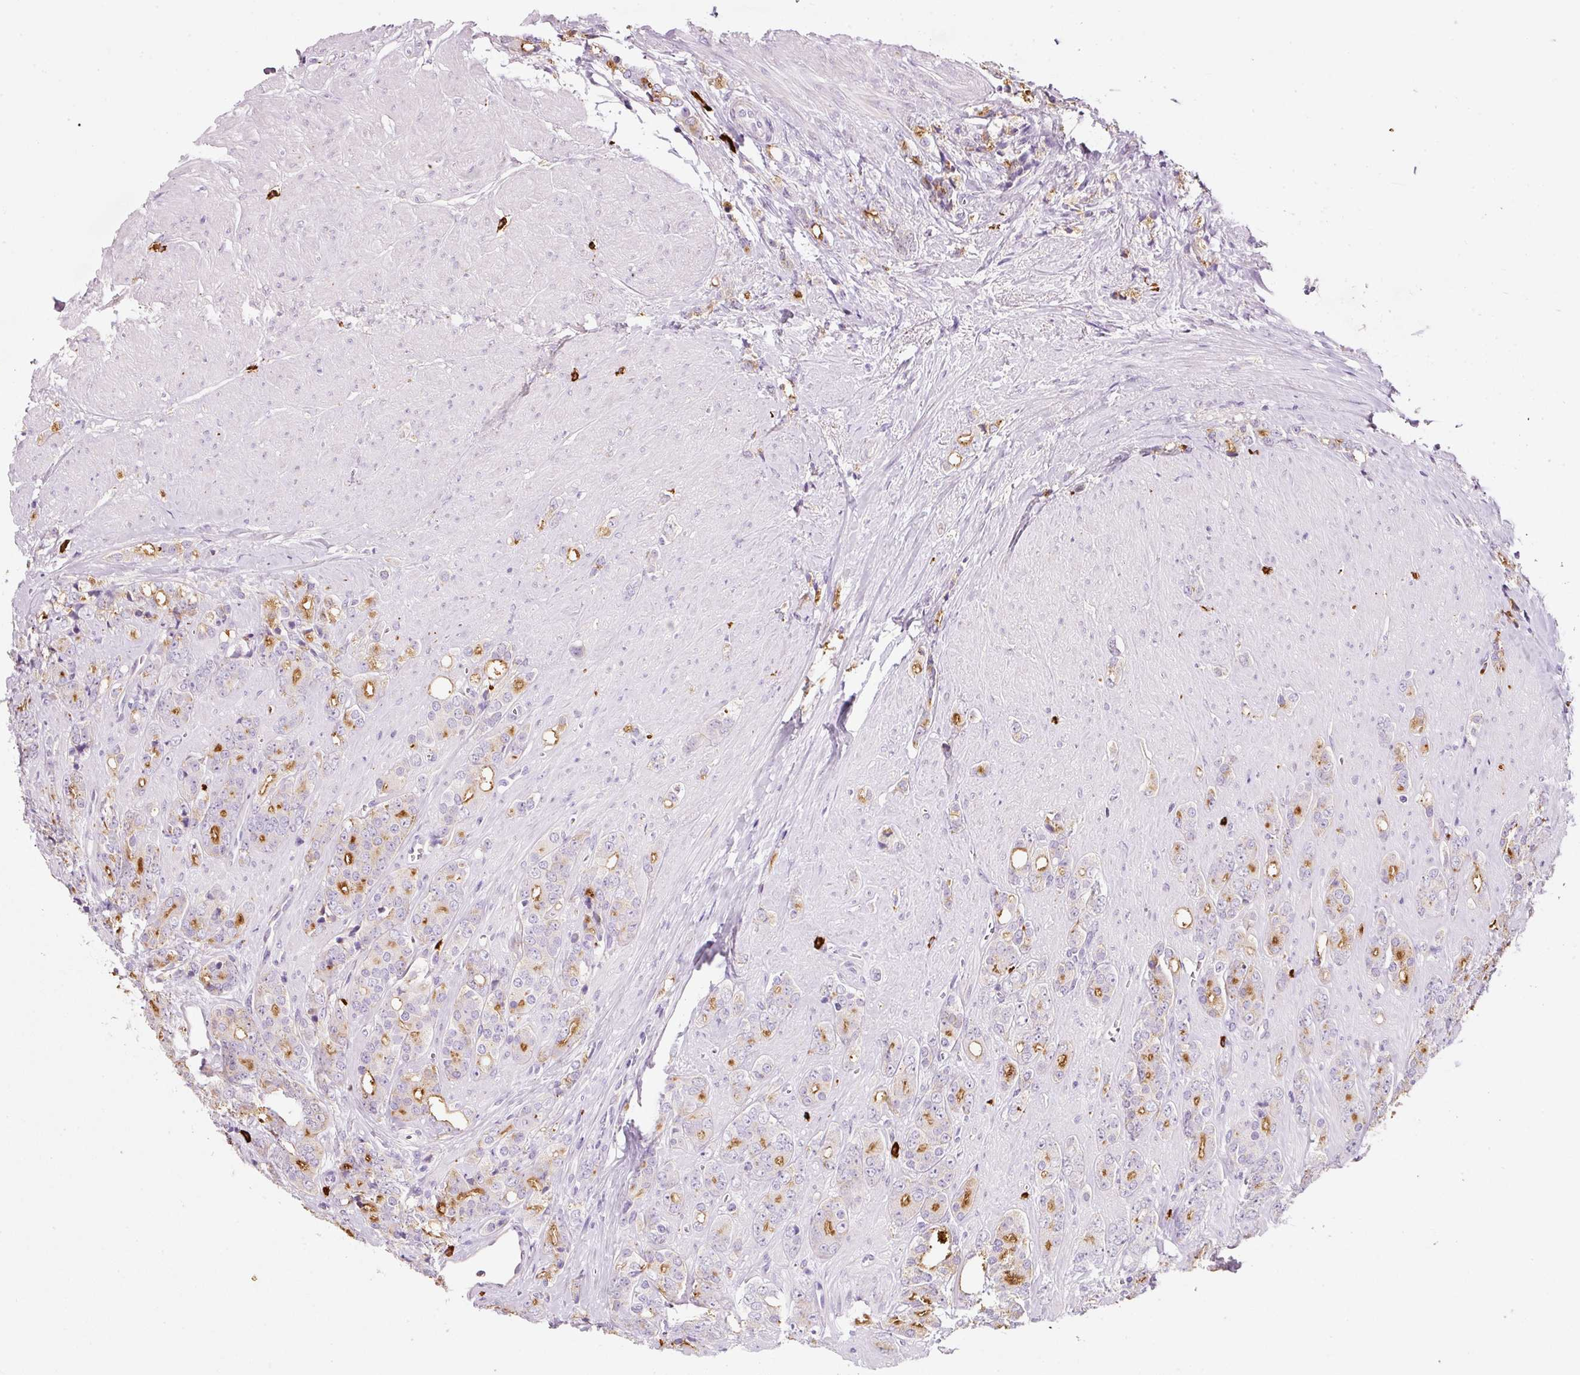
{"staining": {"intensity": "strong", "quantity": "<25%", "location": "cytoplasmic/membranous"}, "tissue": "prostate cancer", "cell_type": "Tumor cells", "image_type": "cancer", "snomed": [{"axis": "morphology", "description": "Adenocarcinoma, High grade"}, {"axis": "topography", "description": "Prostate"}], "caption": "Immunohistochemical staining of human adenocarcinoma (high-grade) (prostate) exhibits strong cytoplasmic/membranous protein staining in about <25% of tumor cells.", "gene": "TMC8", "patient": {"sex": "male", "age": 62}}